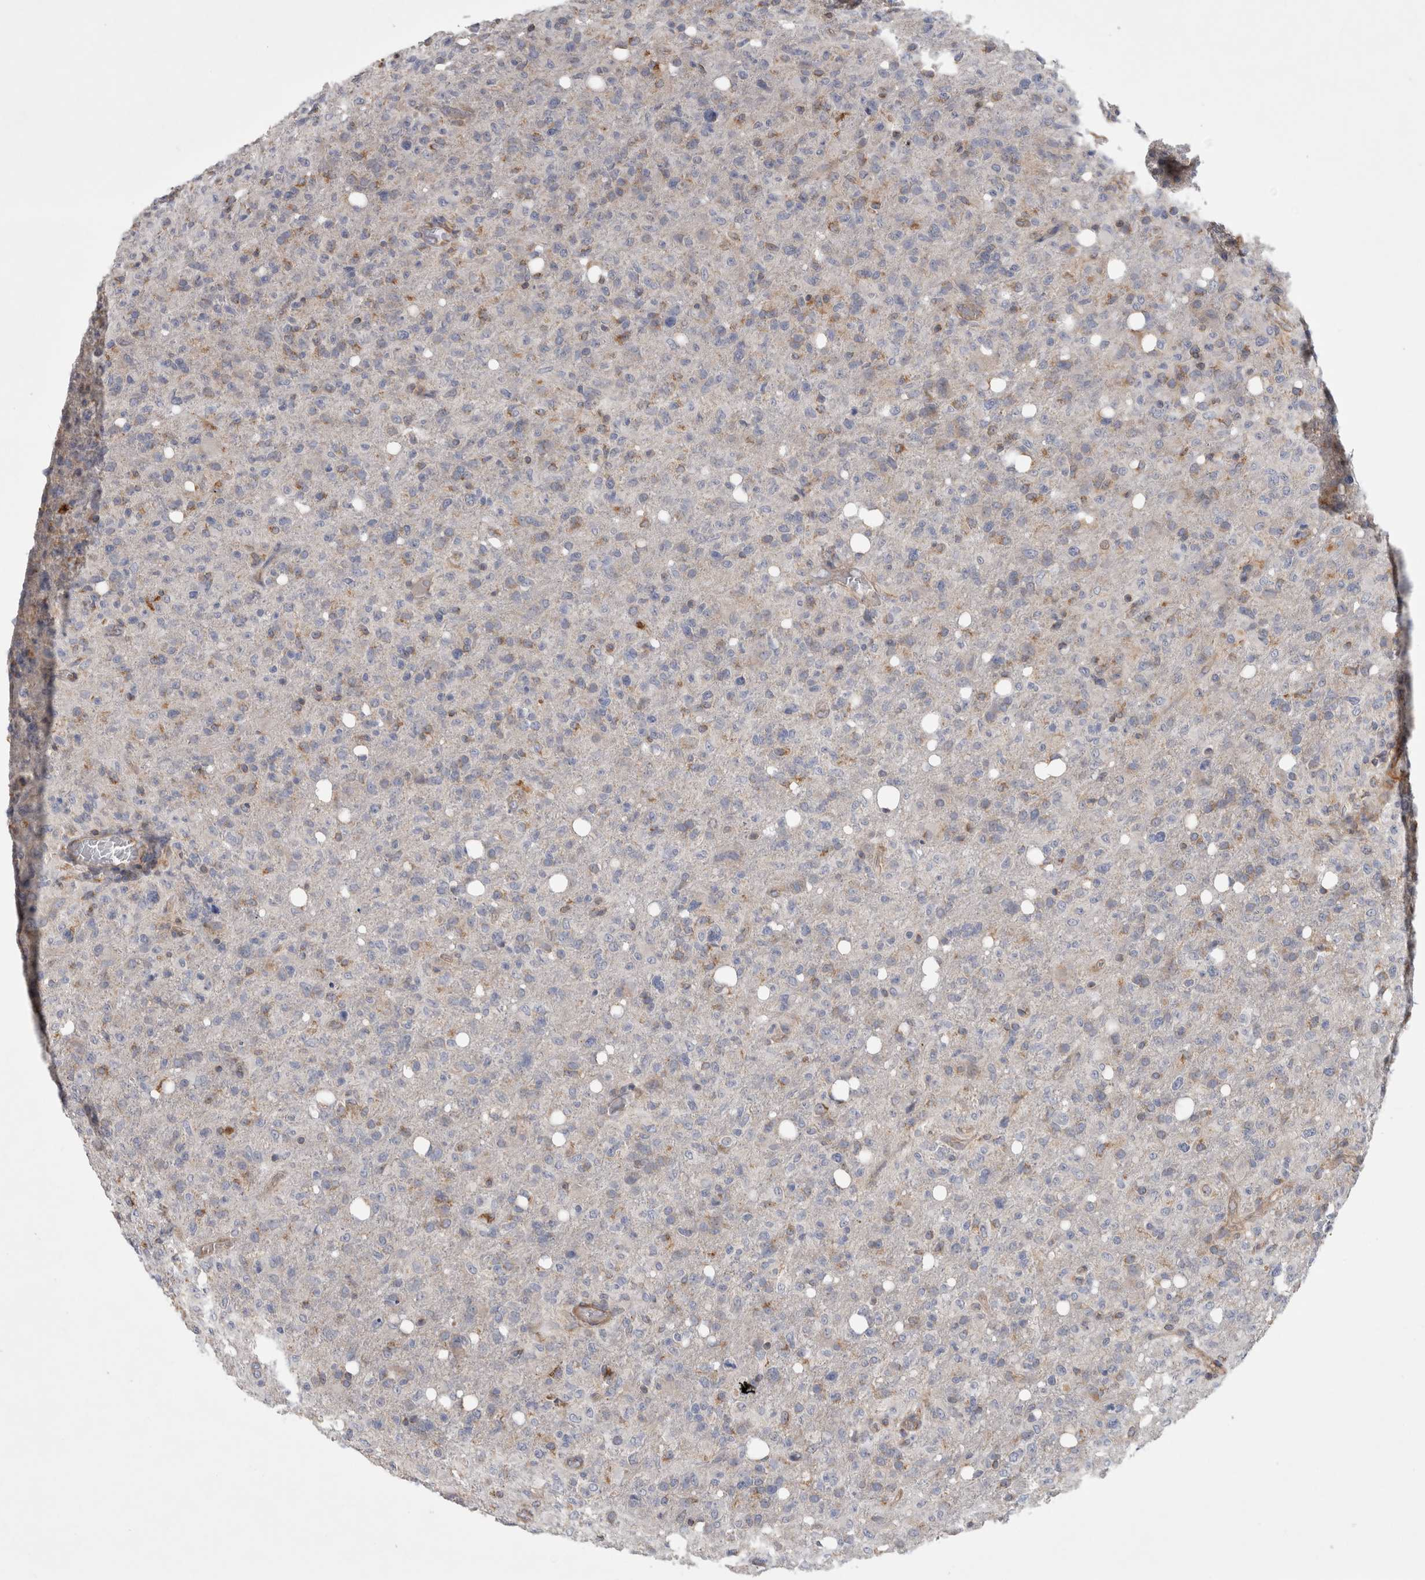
{"staining": {"intensity": "weak", "quantity": "<25%", "location": "cytoplasmic/membranous"}, "tissue": "glioma", "cell_type": "Tumor cells", "image_type": "cancer", "snomed": [{"axis": "morphology", "description": "Glioma, malignant, High grade"}, {"axis": "topography", "description": "Brain"}], "caption": "The immunohistochemistry (IHC) photomicrograph has no significant staining in tumor cells of malignant glioma (high-grade) tissue.", "gene": "SFXN2", "patient": {"sex": "female", "age": 57}}